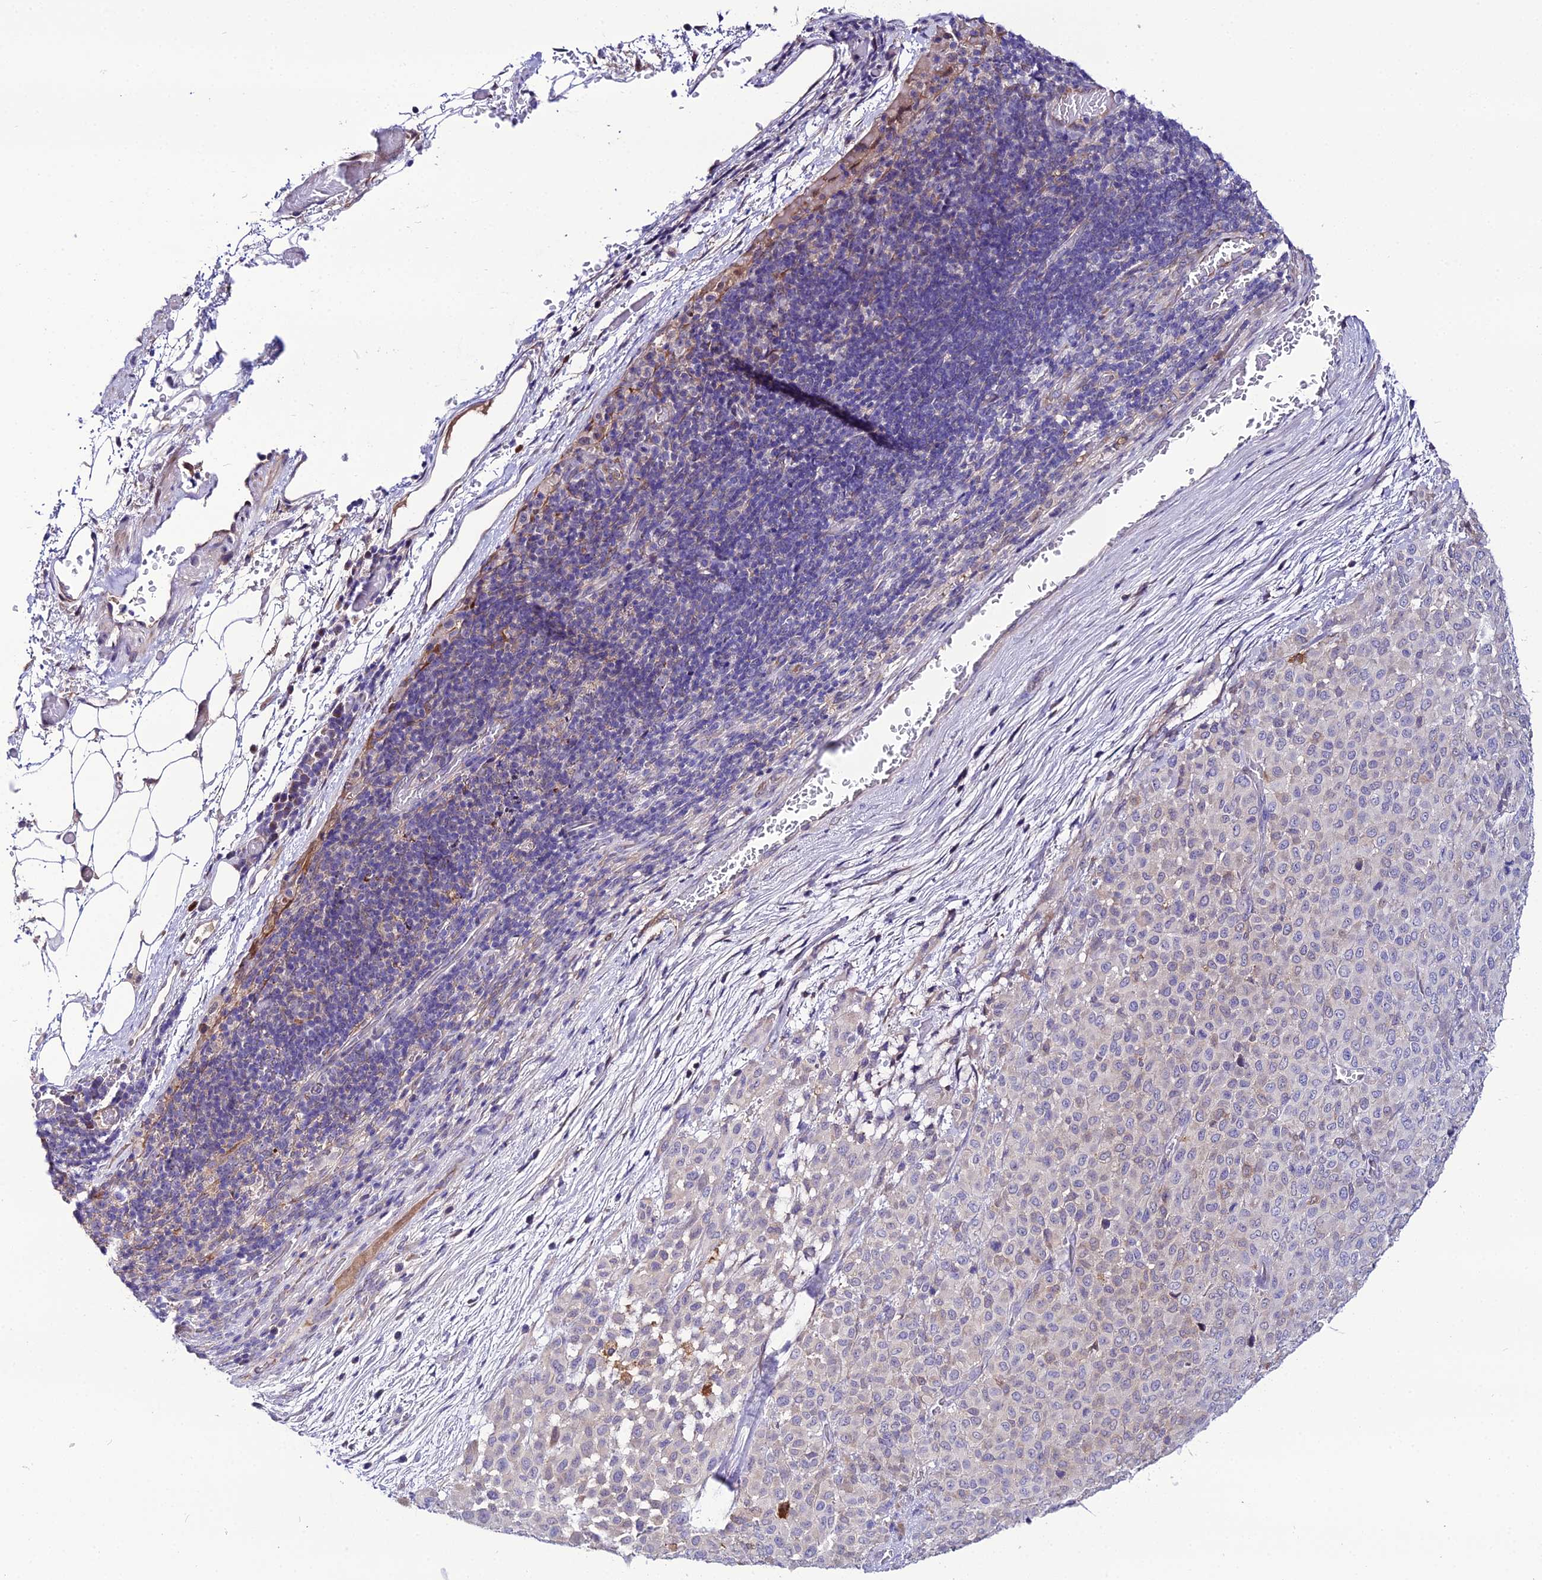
{"staining": {"intensity": "negative", "quantity": "none", "location": "none"}, "tissue": "melanoma", "cell_type": "Tumor cells", "image_type": "cancer", "snomed": [{"axis": "morphology", "description": "Malignant melanoma, Metastatic site"}, {"axis": "topography", "description": "Skin"}], "caption": "An immunohistochemistry image of malignant melanoma (metastatic site) is shown. There is no staining in tumor cells of malignant melanoma (metastatic site).", "gene": "MB21D2", "patient": {"sex": "female", "age": 81}}